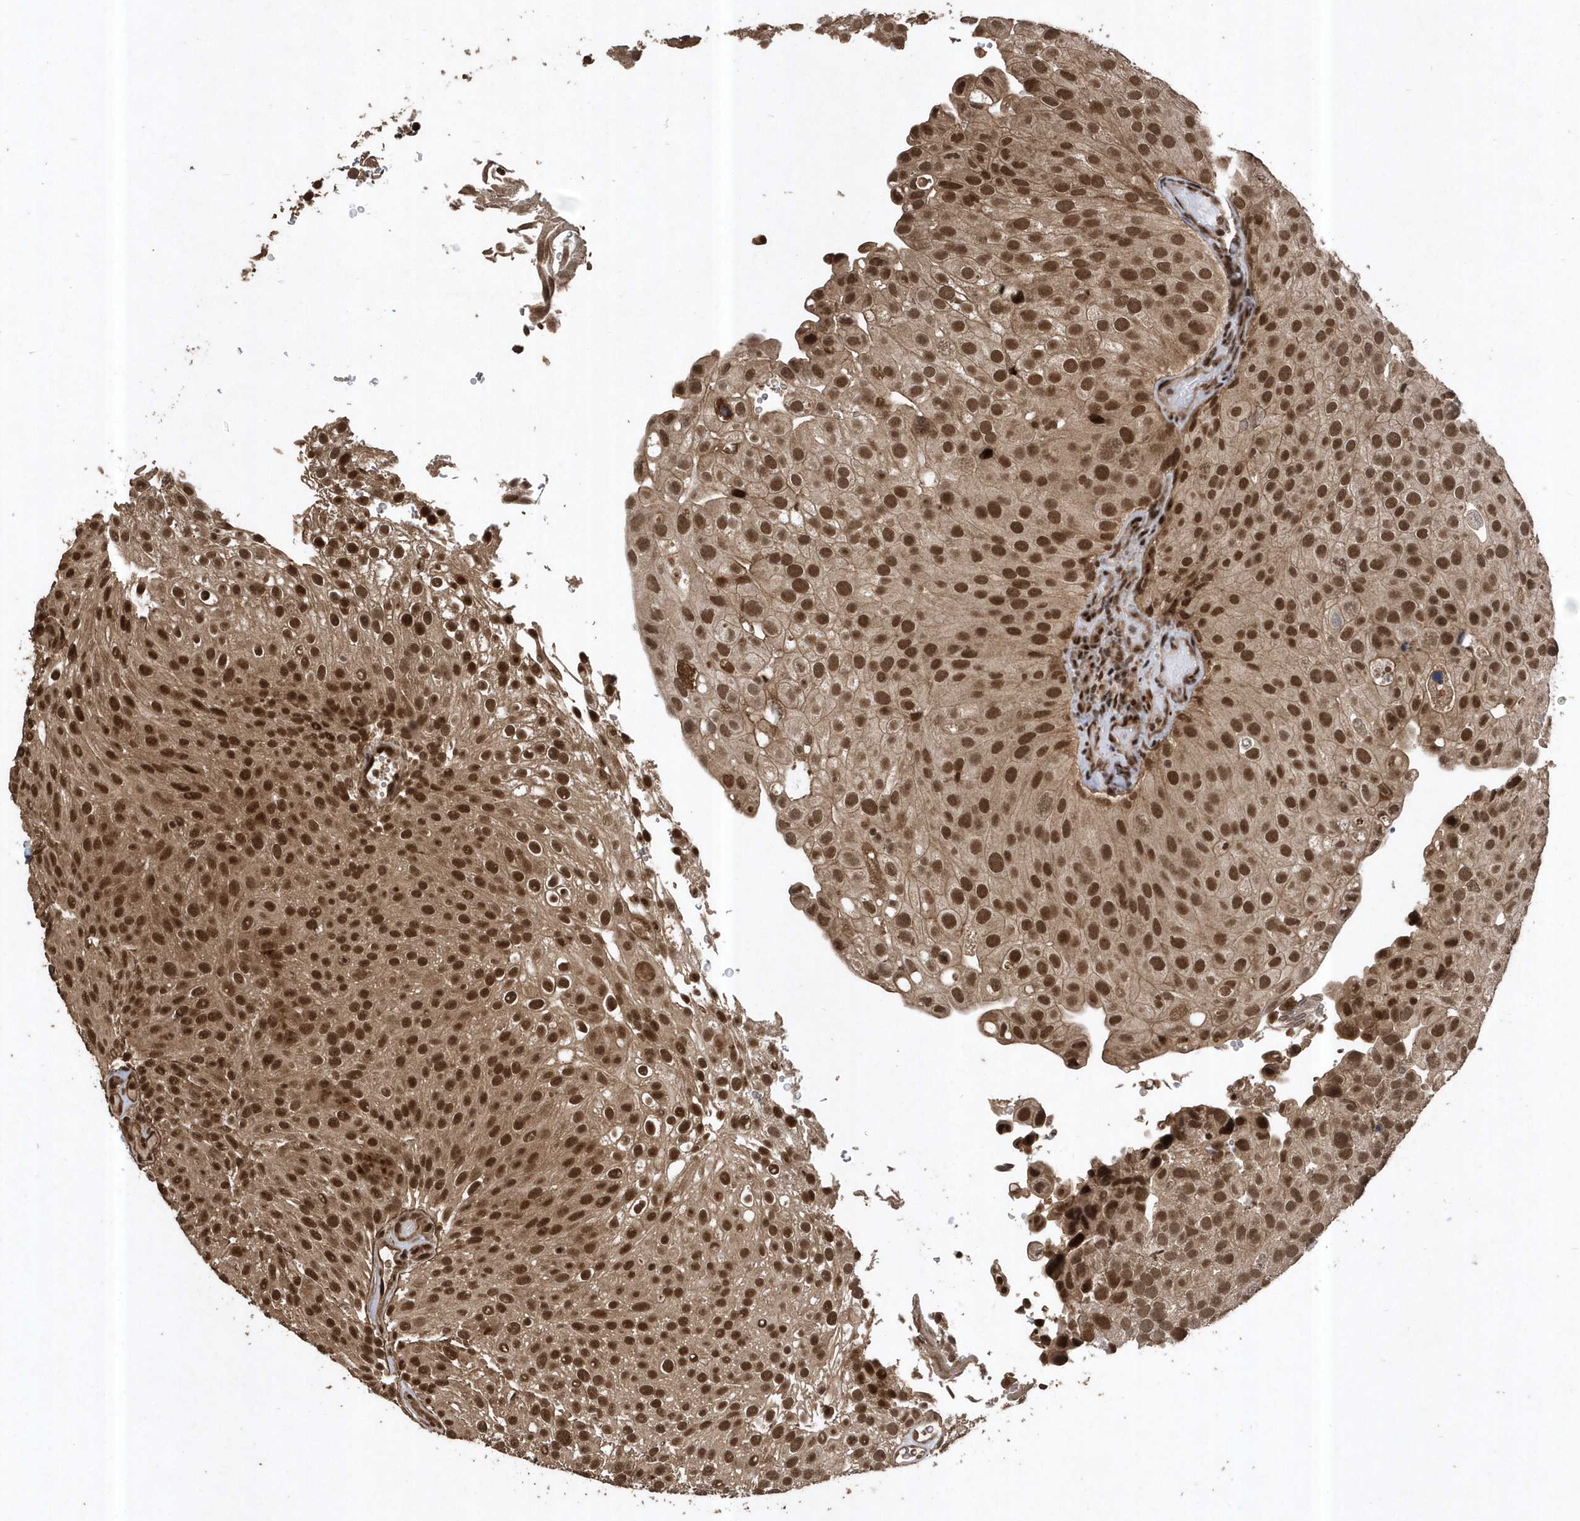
{"staining": {"intensity": "strong", "quantity": ">75%", "location": "cytoplasmic/membranous,nuclear"}, "tissue": "urothelial cancer", "cell_type": "Tumor cells", "image_type": "cancer", "snomed": [{"axis": "morphology", "description": "Urothelial carcinoma, Low grade"}, {"axis": "topography", "description": "Urinary bladder"}], "caption": "A brown stain labels strong cytoplasmic/membranous and nuclear positivity of a protein in human low-grade urothelial carcinoma tumor cells.", "gene": "INTS12", "patient": {"sex": "male", "age": 78}}